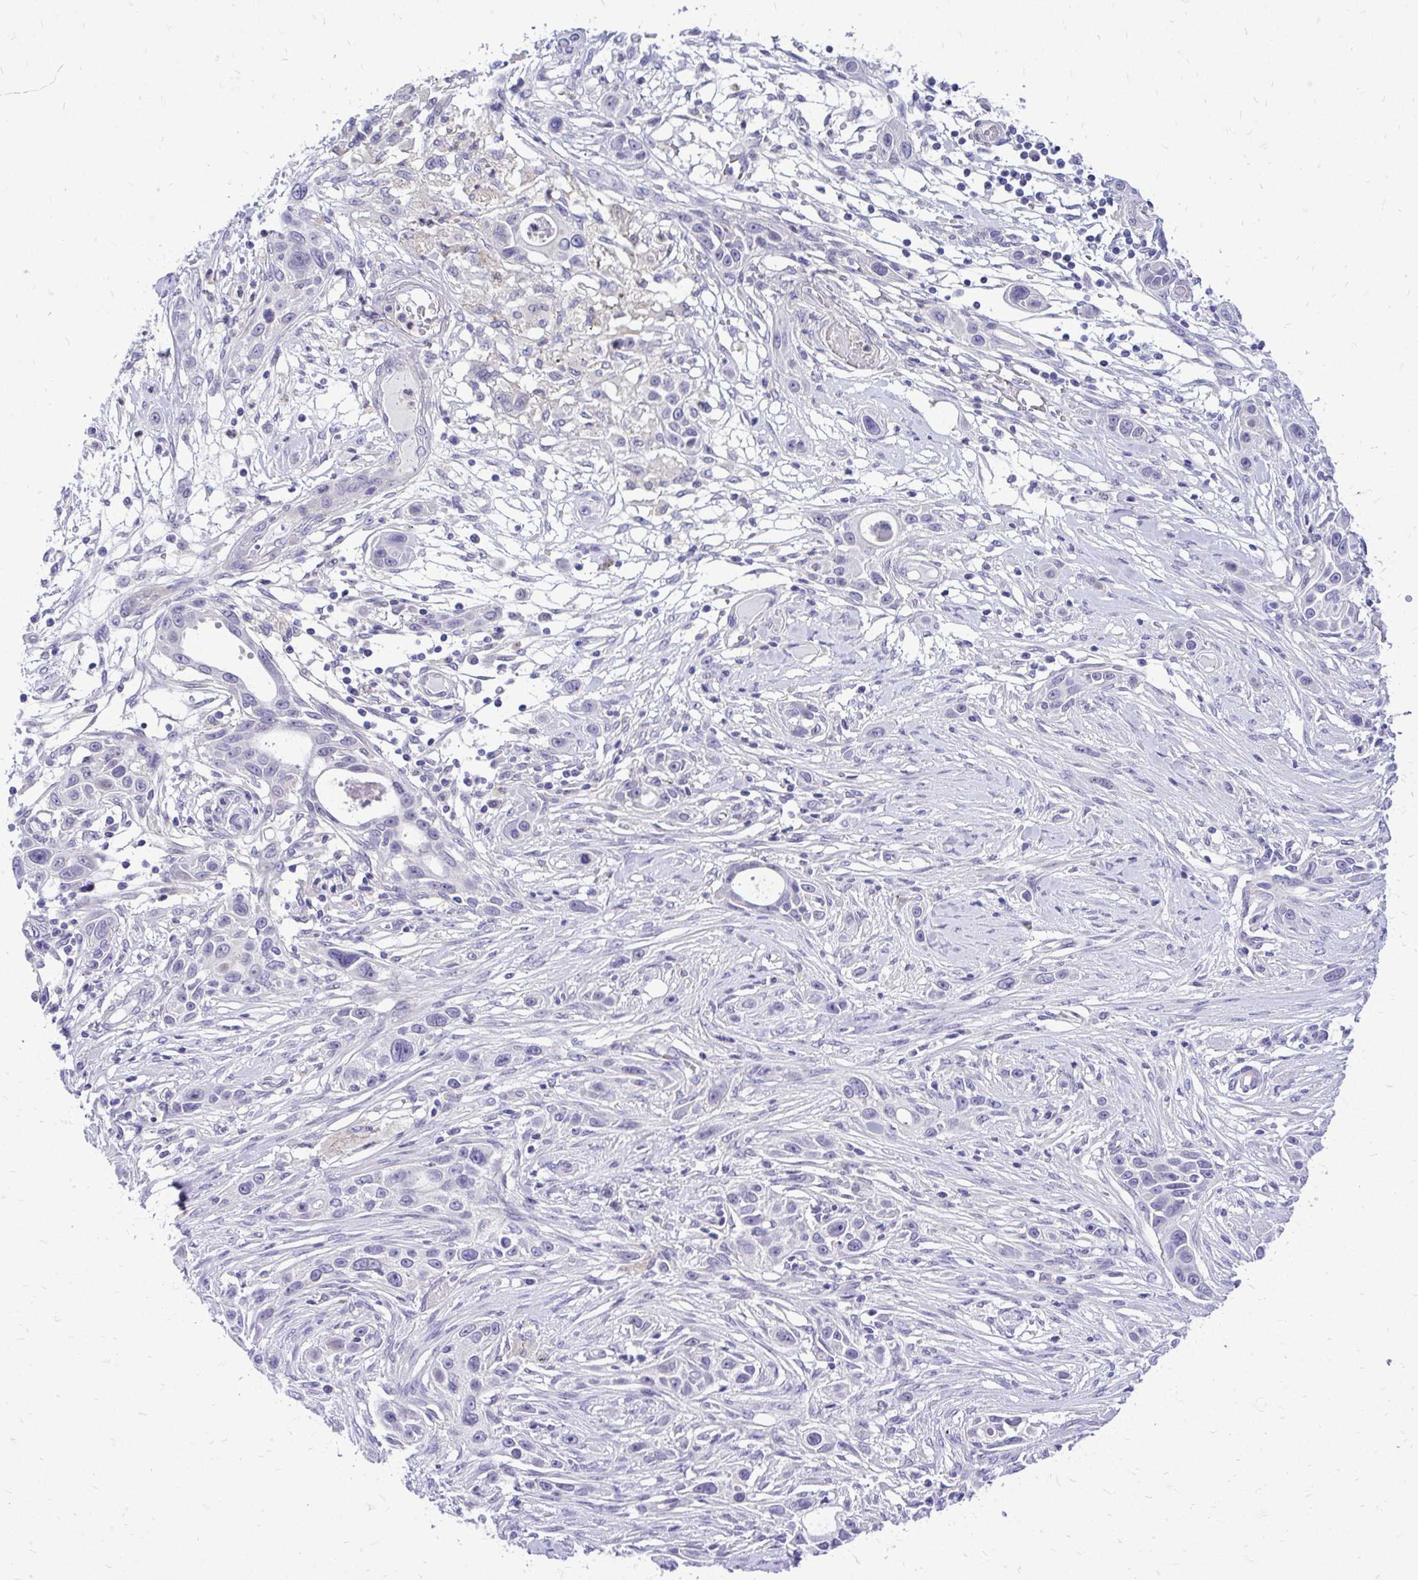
{"staining": {"intensity": "negative", "quantity": "none", "location": "none"}, "tissue": "skin cancer", "cell_type": "Tumor cells", "image_type": "cancer", "snomed": [{"axis": "morphology", "description": "Squamous cell carcinoma, NOS"}, {"axis": "topography", "description": "Skin"}], "caption": "Tumor cells are negative for protein expression in human skin squamous cell carcinoma.", "gene": "ZSWIM9", "patient": {"sex": "female", "age": 69}}